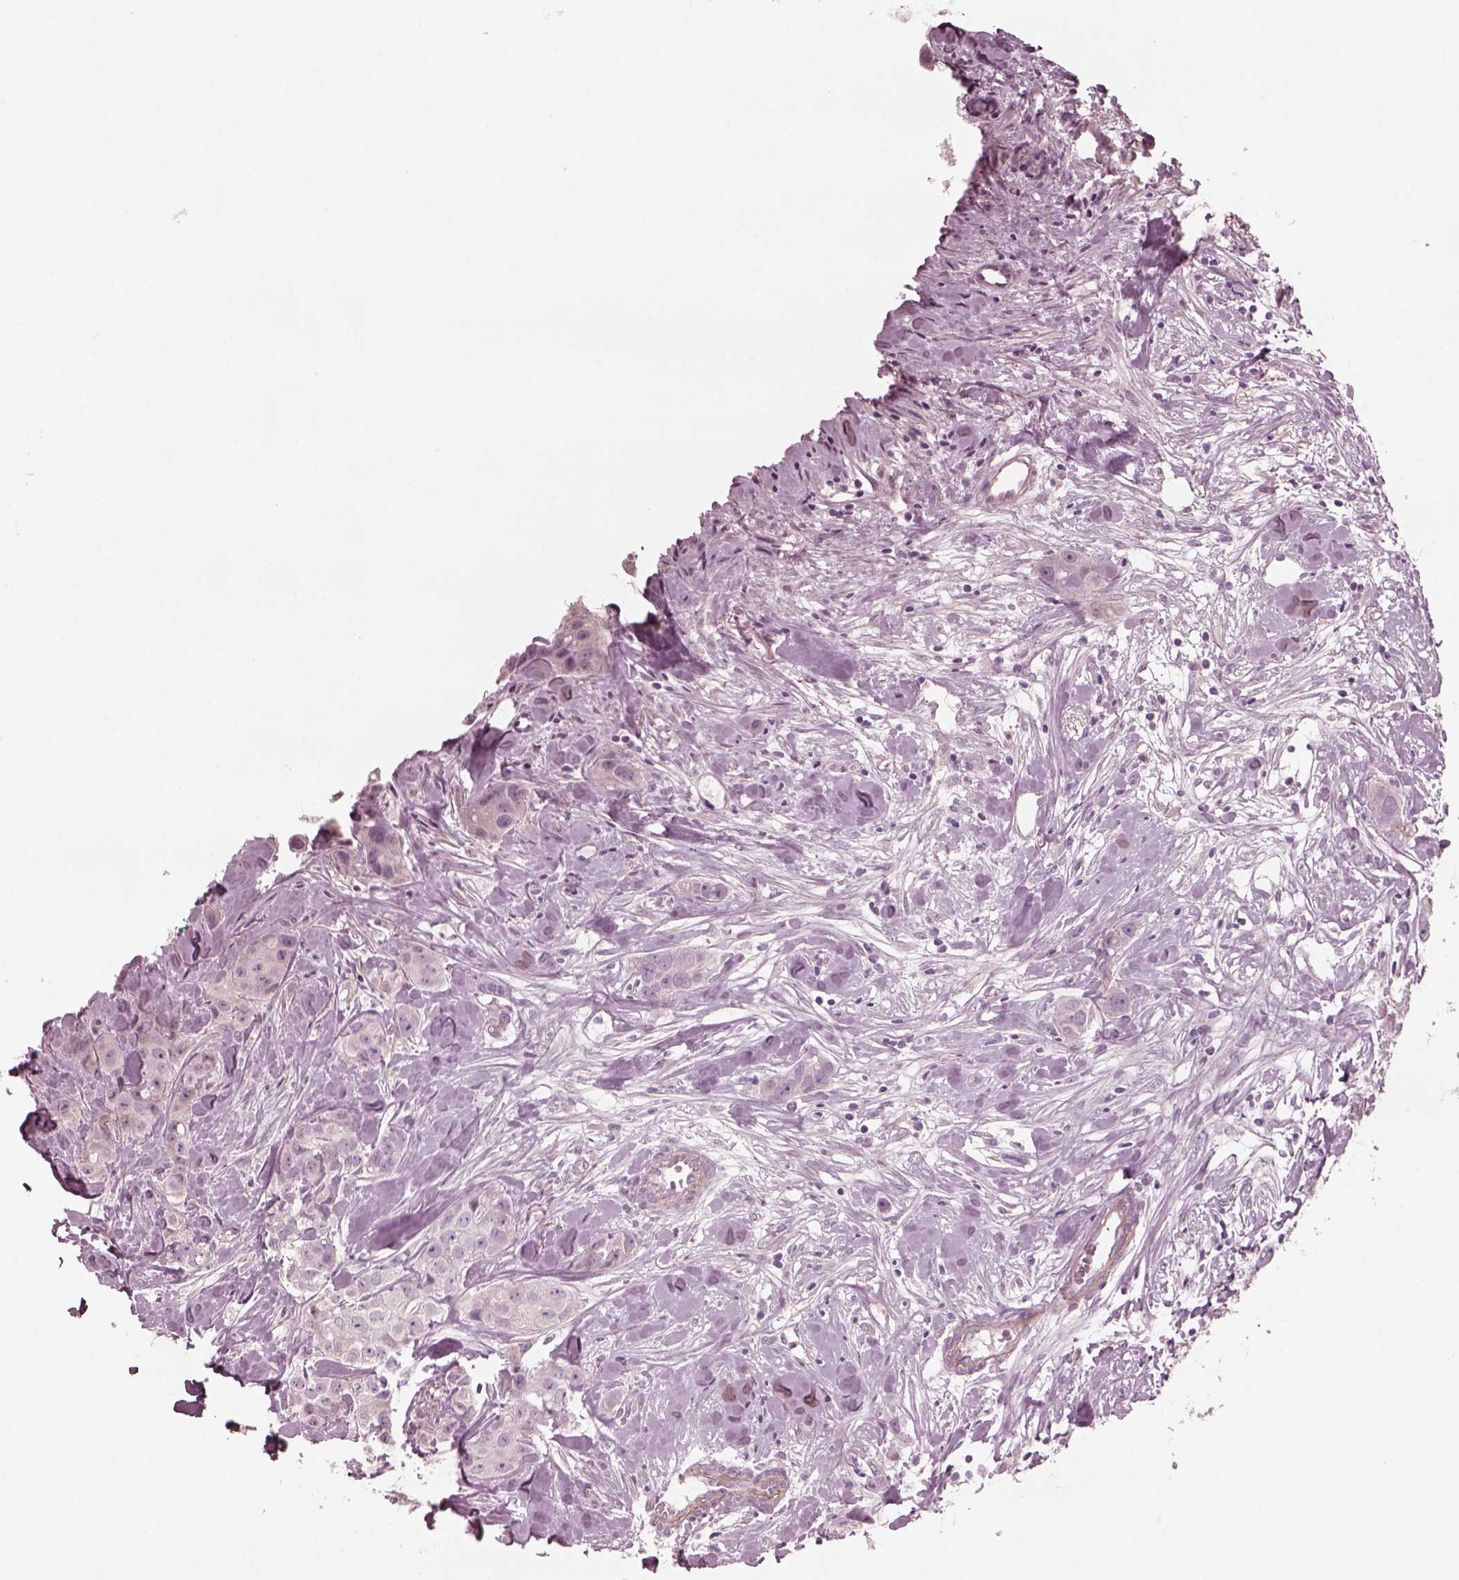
{"staining": {"intensity": "negative", "quantity": "none", "location": "none"}, "tissue": "breast cancer", "cell_type": "Tumor cells", "image_type": "cancer", "snomed": [{"axis": "morphology", "description": "Duct carcinoma"}, {"axis": "topography", "description": "Breast"}], "caption": "High power microscopy photomicrograph of an immunohistochemistry (IHC) image of invasive ductal carcinoma (breast), revealing no significant expression in tumor cells.", "gene": "KIF6", "patient": {"sex": "female", "age": 43}}